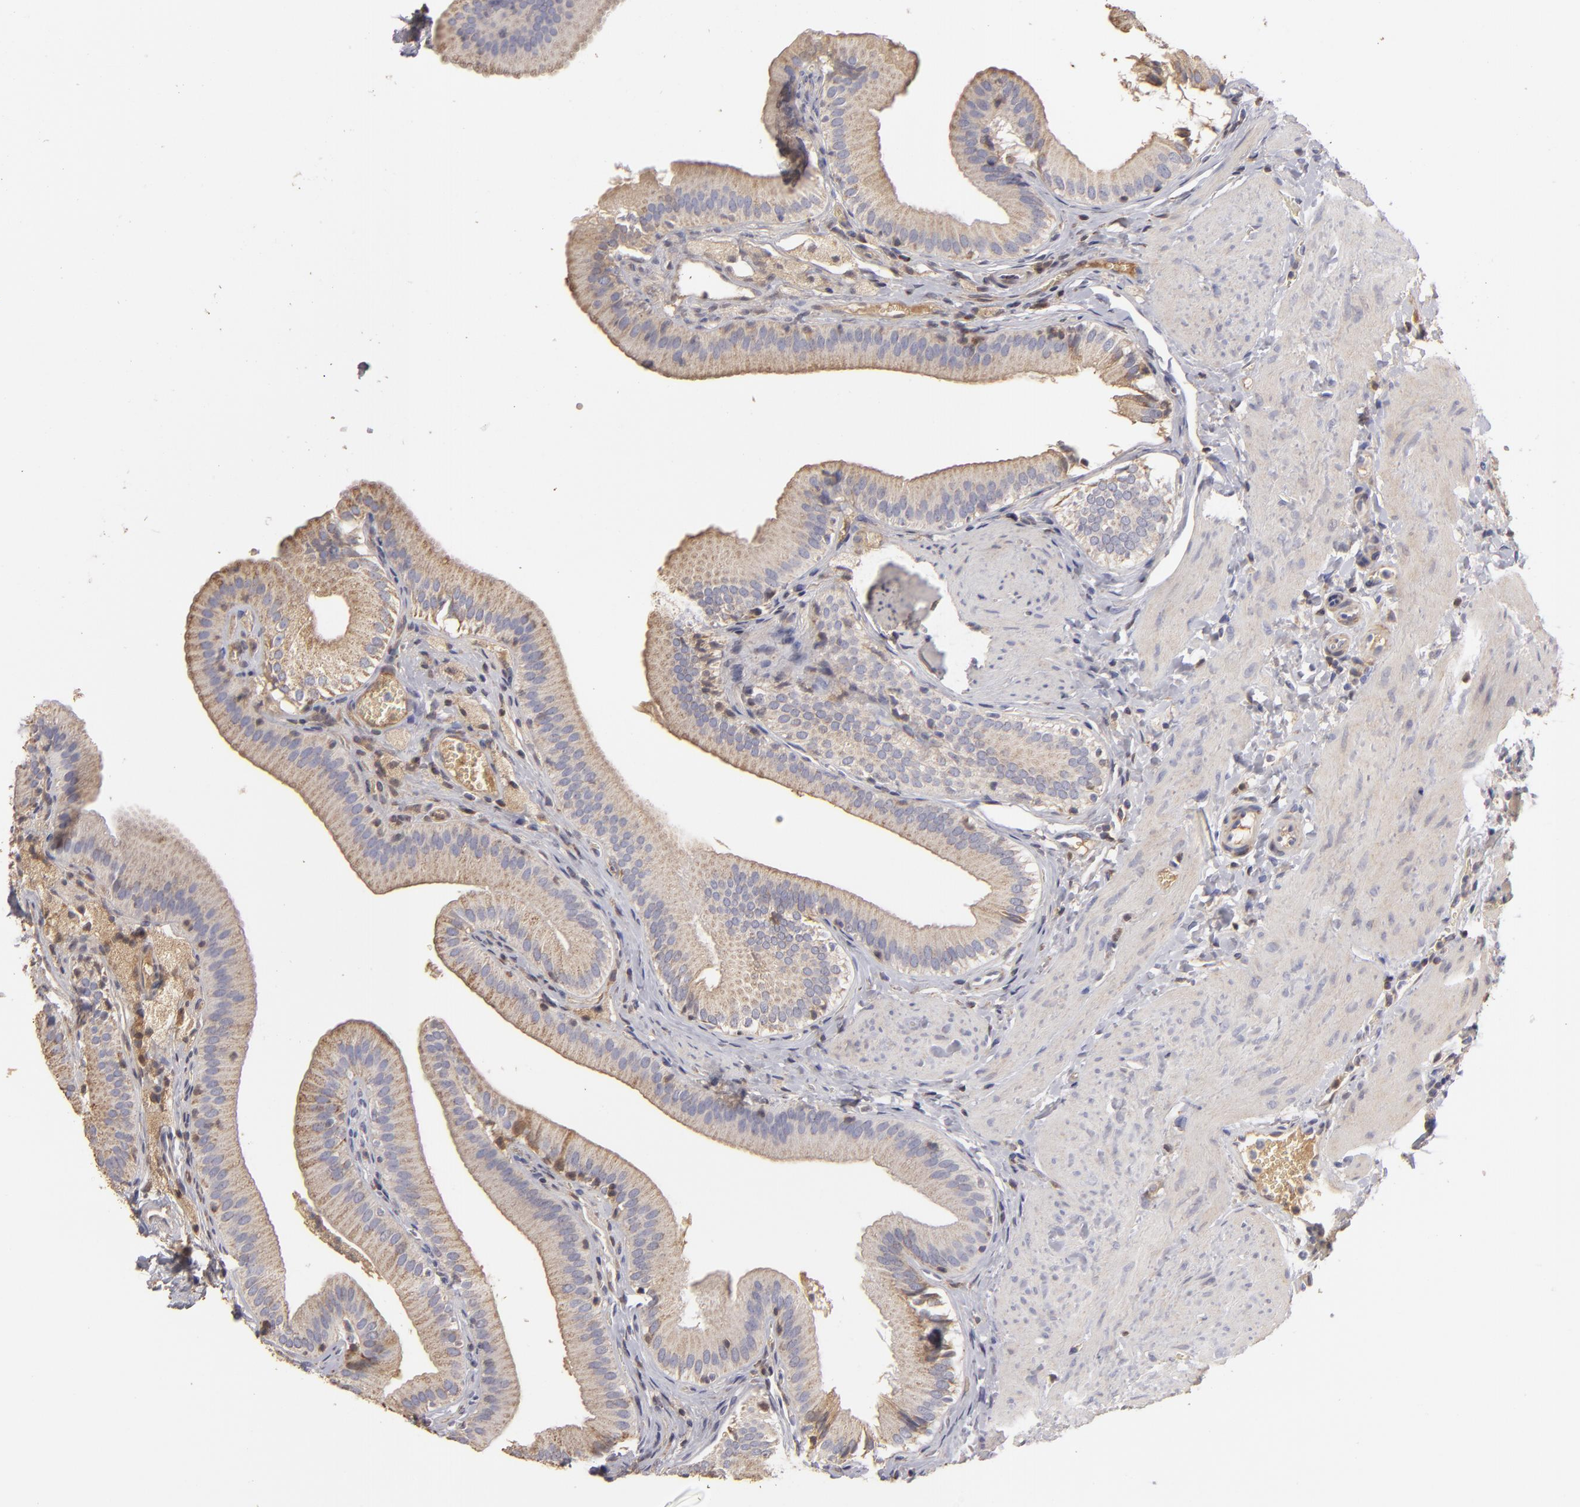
{"staining": {"intensity": "weak", "quantity": ">75%", "location": "cytoplasmic/membranous"}, "tissue": "gallbladder", "cell_type": "Glandular cells", "image_type": "normal", "snomed": [{"axis": "morphology", "description": "Normal tissue, NOS"}, {"axis": "topography", "description": "Gallbladder"}], "caption": "Immunohistochemical staining of benign gallbladder displays weak cytoplasmic/membranous protein positivity in approximately >75% of glandular cells.", "gene": "CFB", "patient": {"sex": "female", "age": 24}}